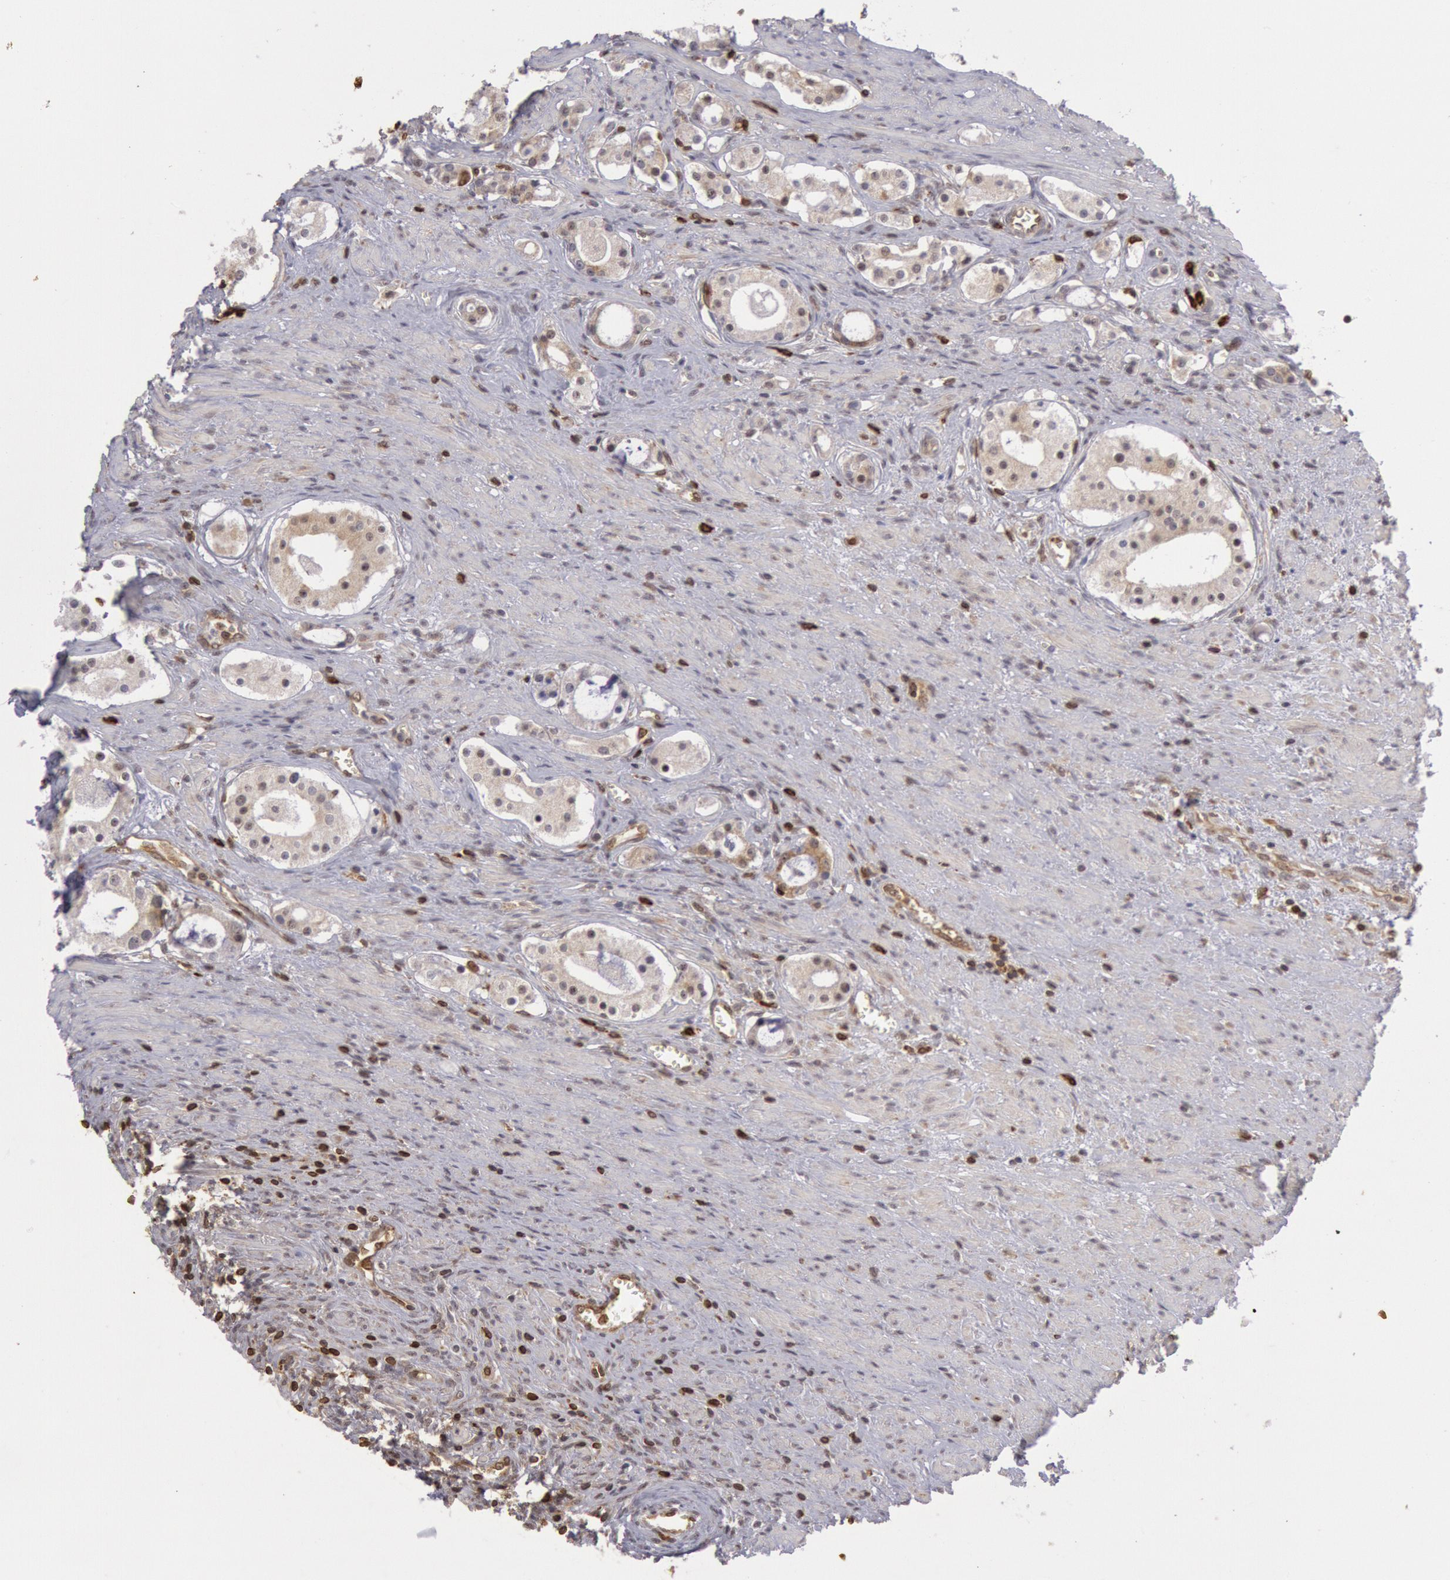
{"staining": {"intensity": "moderate", "quantity": ">75%", "location": "cytoplasmic/membranous"}, "tissue": "prostate cancer", "cell_type": "Tumor cells", "image_type": "cancer", "snomed": [{"axis": "morphology", "description": "Adenocarcinoma, Medium grade"}, {"axis": "topography", "description": "Prostate"}], "caption": "Tumor cells show medium levels of moderate cytoplasmic/membranous positivity in about >75% of cells in human prostate cancer. The protein is shown in brown color, while the nuclei are stained blue.", "gene": "TAP2", "patient": {"sex": "male", "age": 73}}